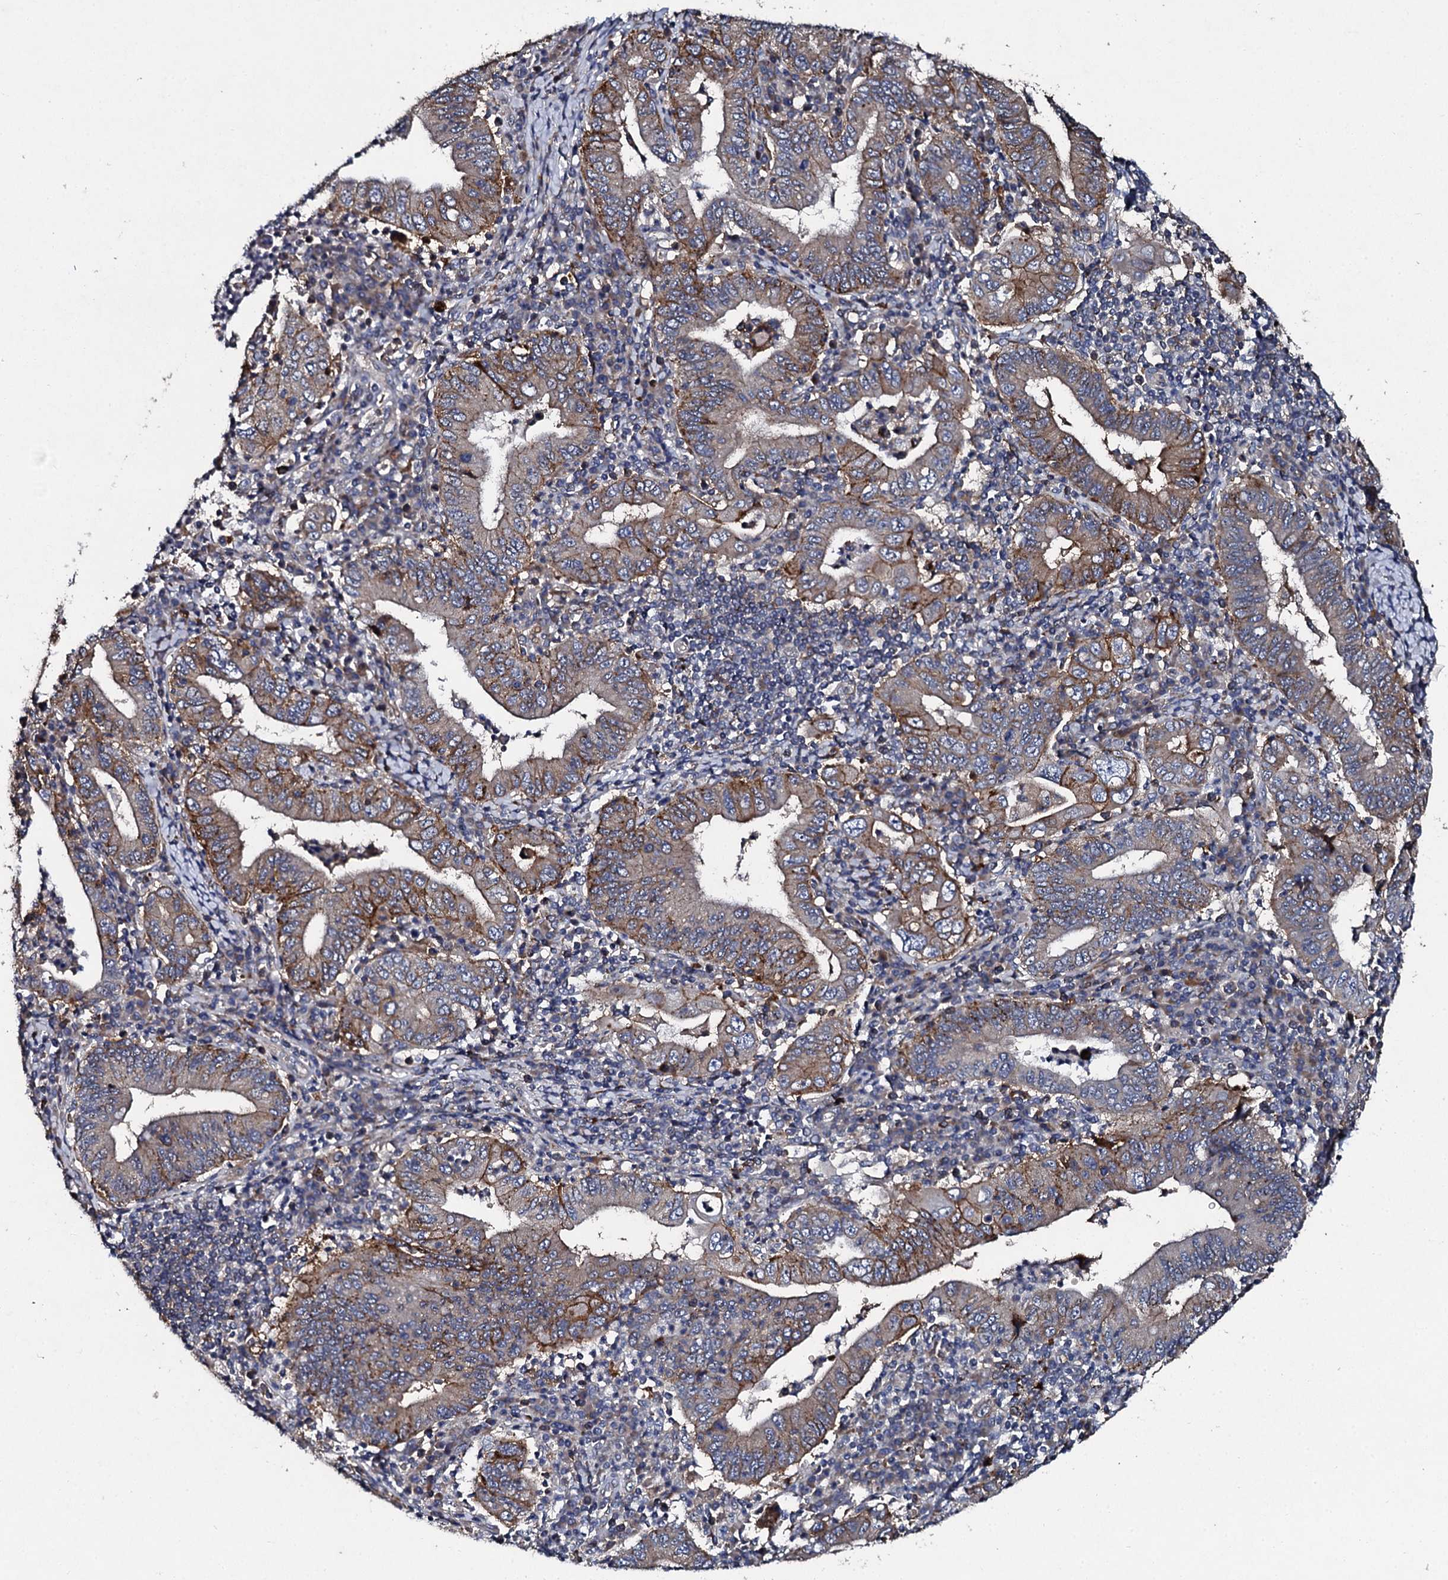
{"staining": {"intensity": "moderate", "quantity": "25%-75%", "location": "cytoplasmic/membranous"}, "tissue": "stomach cancer", "cell_type": "Tumor cells", "image_type": "cancer", "snomed": [{"axis": "morphology", "description": "Normal tissue, NOS"}, {"axis": "morphology", "description": "Adenocarcinoma, NOS"}, {"axis": "topography", "description": "Esophagus"}, {"axis": "topography", "description": "Stomach, upper"}, {"axis": "topography", "description": "Peripheral nerve tissue"}], "caption": "High-power microscopy captured an IHC histopathology image of stomach adenocarcinoma, revealing moderate cytoplasmic/membranous staining in about 25%-75% of tumor cells. Nuclei are stained in blue.", "gene": "LRRC28", "patient": {"sex": "male", "age": 62}}